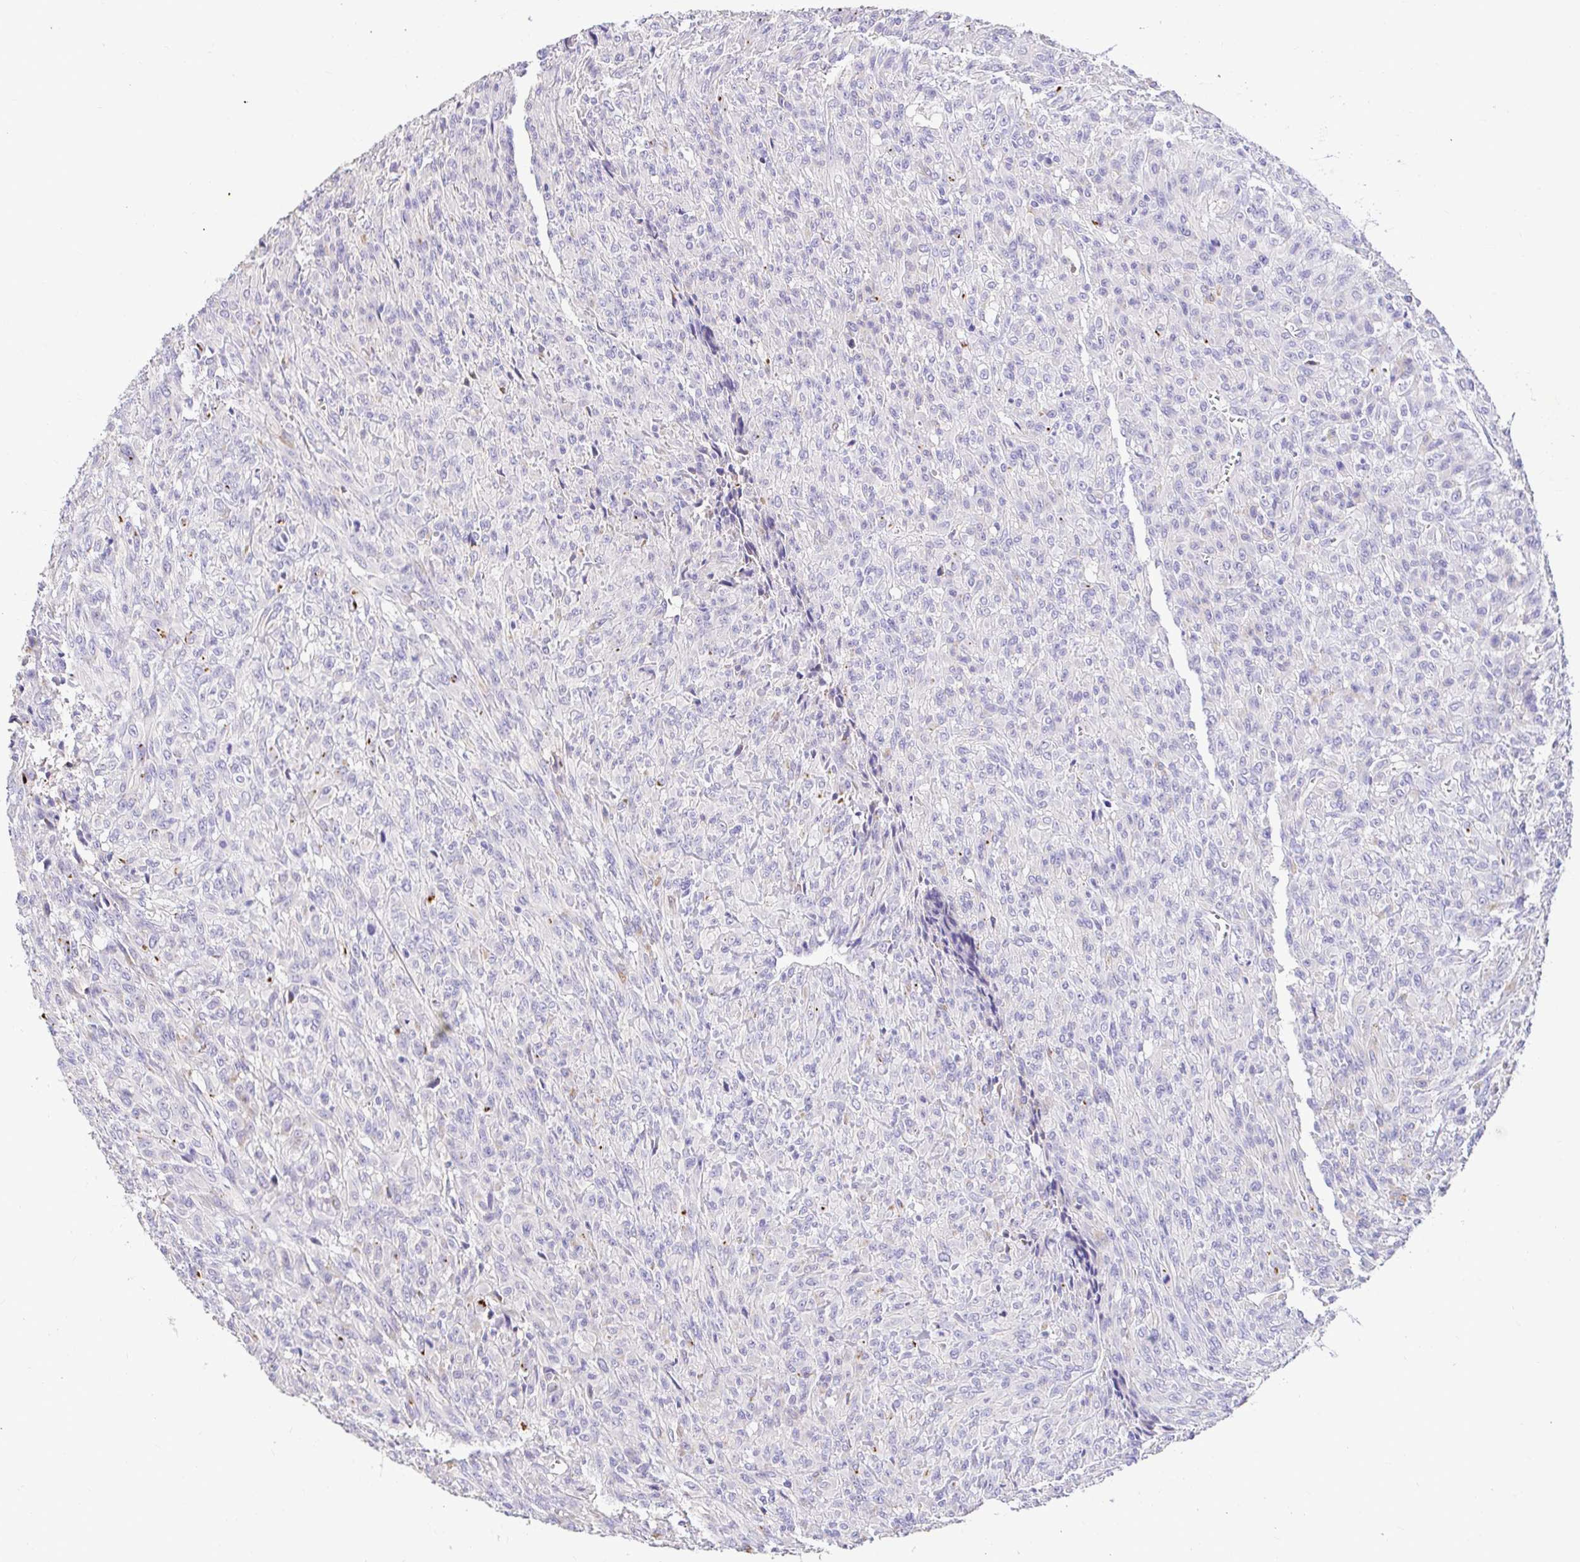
{"staining": {"intensity": "negative", "quantity": "none", "location": "none"}, "tissue": "renal cancer", "cell_type": "Tumor cells", "image_type": "cancer", "snomed": [{"axis": "morphology", "description": "Adenocarcinoma, NOS"}, {"axis": "topography", "description": "Kidney"}], "caption": "This is an immunohistochemistry (IHC) photomicrograph of human renal cancer (adenocarcinoma). There is no staining in tumor cells.", "gene": "CDO1", "patient": {"sex": "male", "age": 58}}